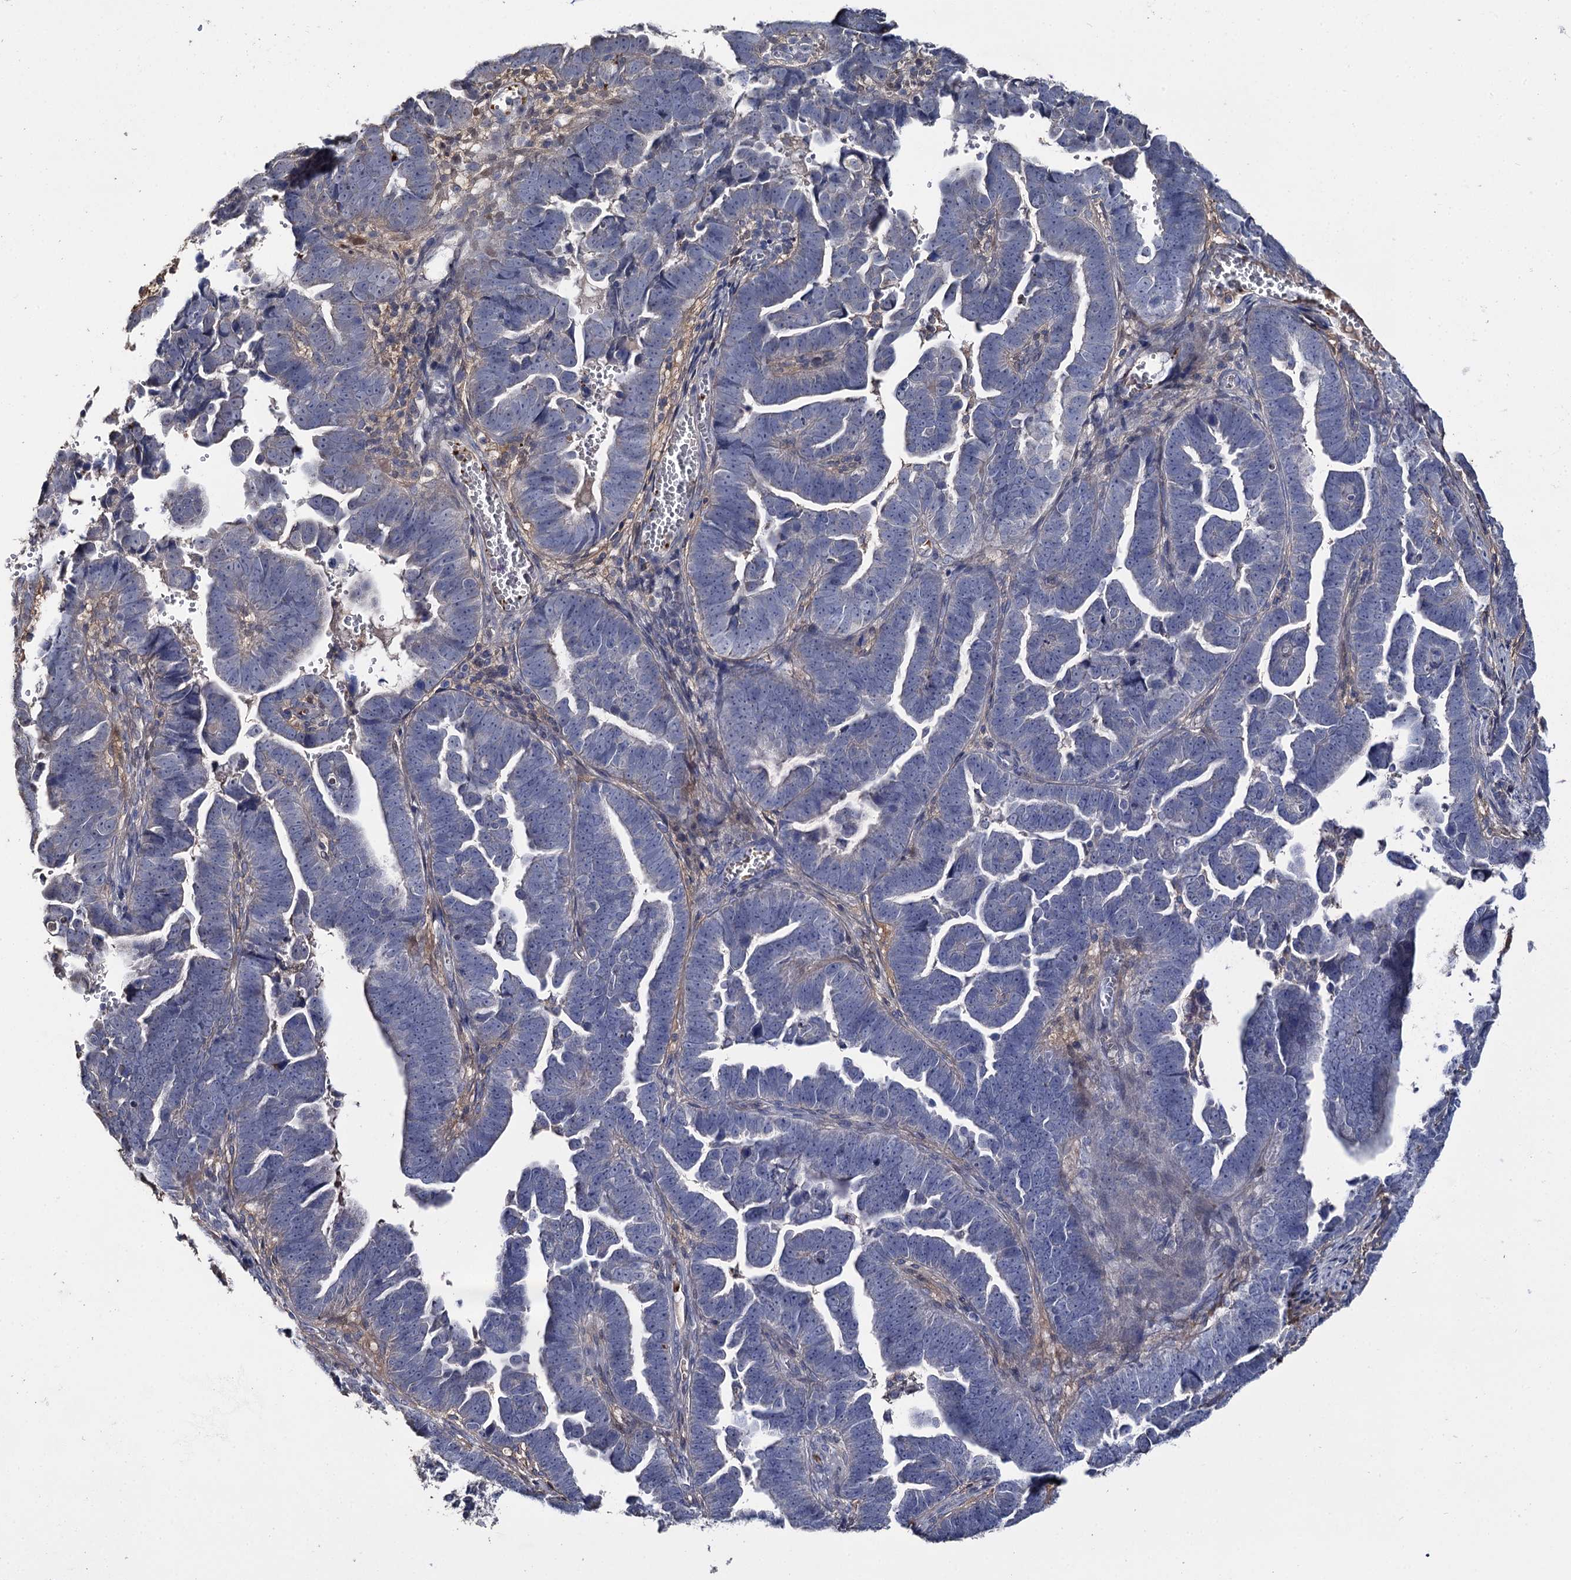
{"staining": {"intensity": "negative", "quantity": "none", "location": "none"}, "tissue": "endometrial cancer", "cell_type": "Tumor cells", "image_type": "cancer", "snomed": [{"axis": "morphology", "description": "Adenocarcinoma, NOS"}, {"axis": "topography", "description": "Endometrium"}], "caption": "Immunohistochemistry (IHC) photomicrograph of endometrial adenocarcinoma stained for a protein (brown), which displays no staining in tumor cells.", "gene": "DNAH6", "patient": {"sex": "female", "age": 75}}